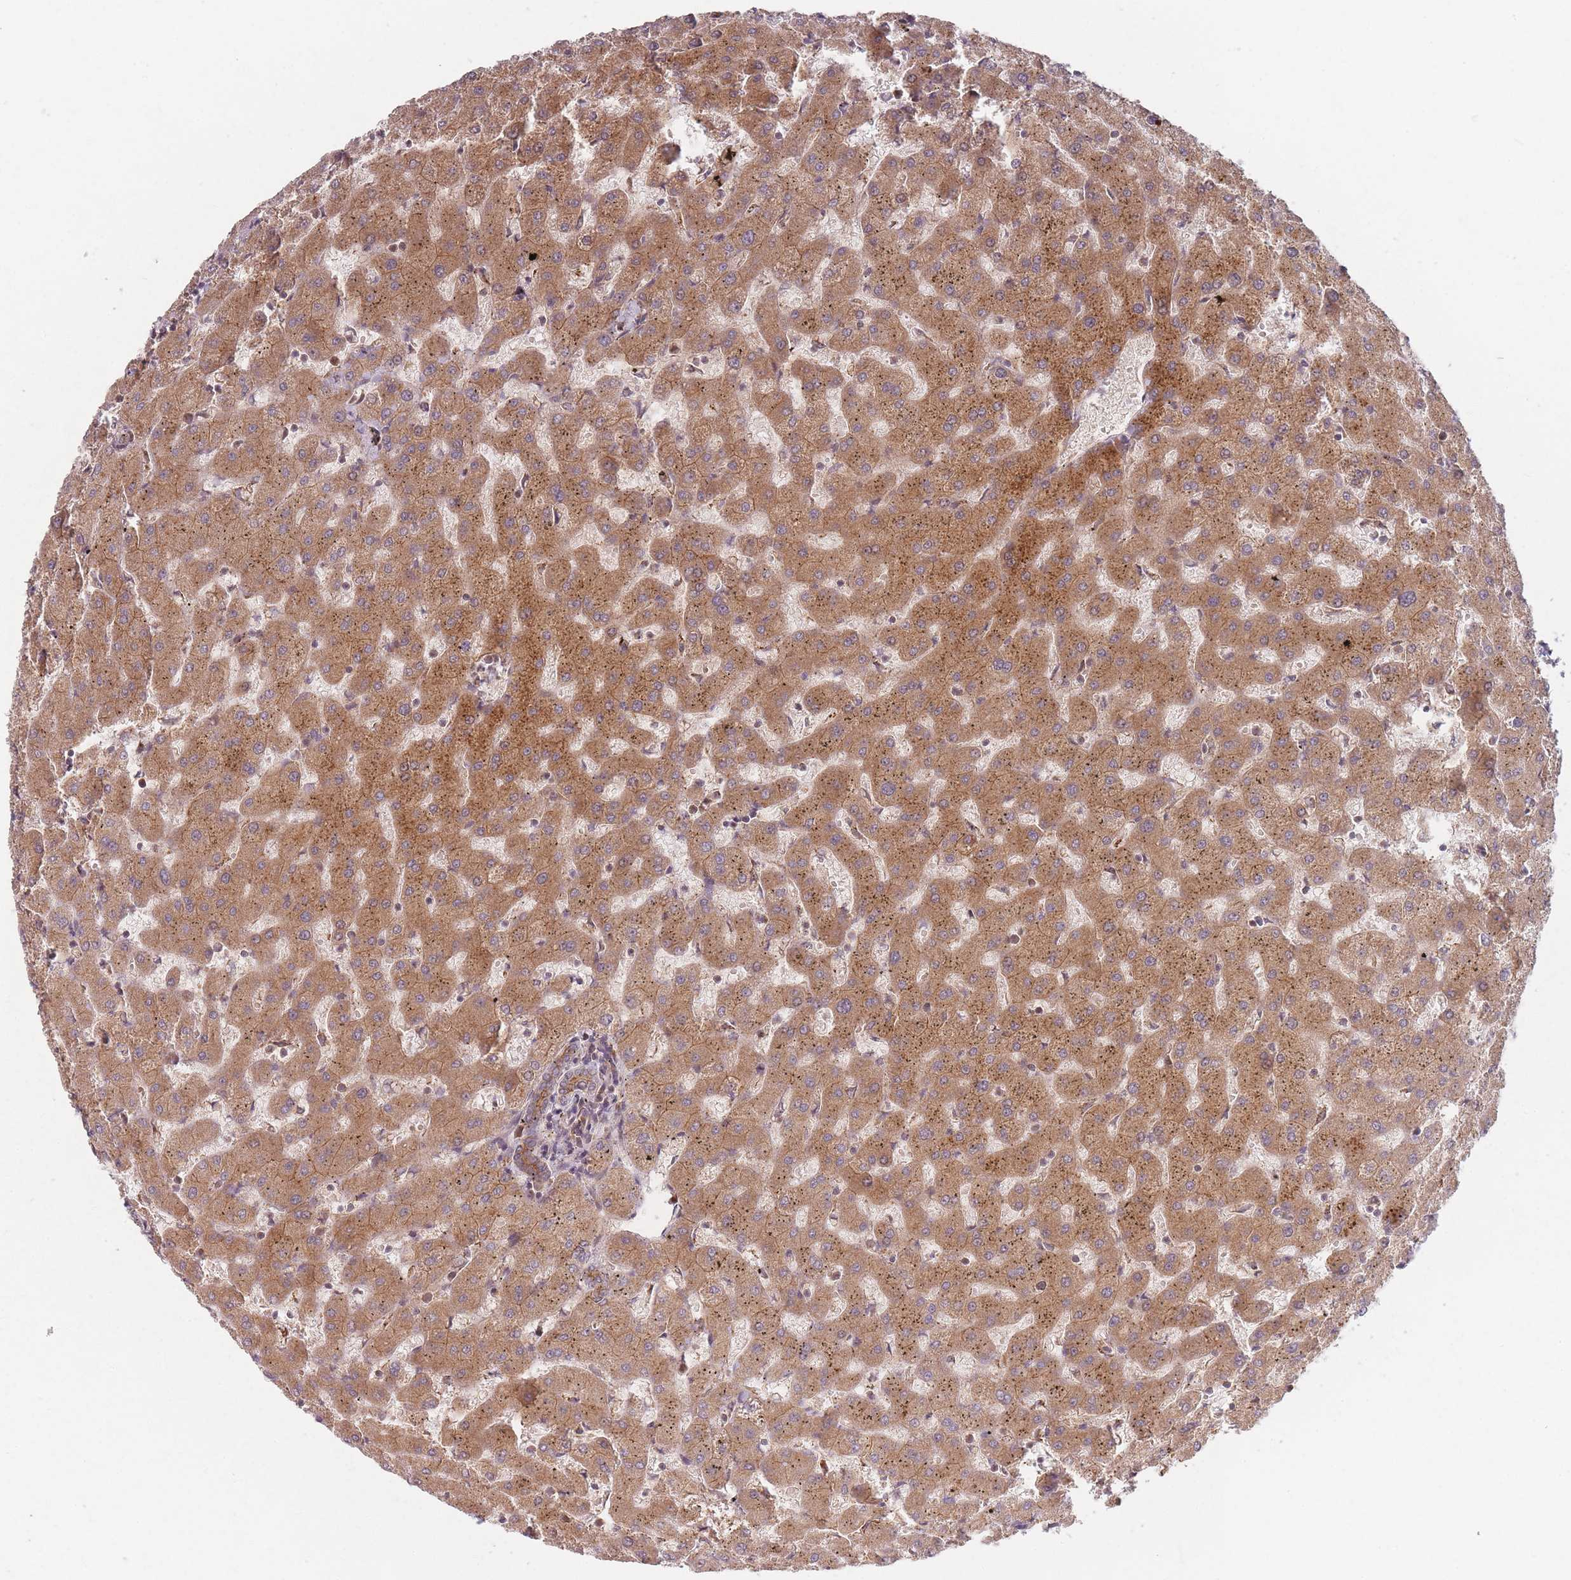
{"staining": {"intensity": "moderate", "quantity": ">75%", "location": "cytoplasmic/membranous"}, "tissue": "liver", "cell_type": "Cholangiocytes", "image_type": "normal", "snomed": [{"axis": "morphology", "description": "Normal tissue, NOS"}, {"axis": "topography", "description": "Liver"}], "caption": "Immunohistochemical staining of normal liver shows >75% levels of moderate cytoplasmic/membranous protein expression in approximately >75% of cholangiocytes.", "gene": "RADX", "patient": {"sex": "female", "age": 63}}